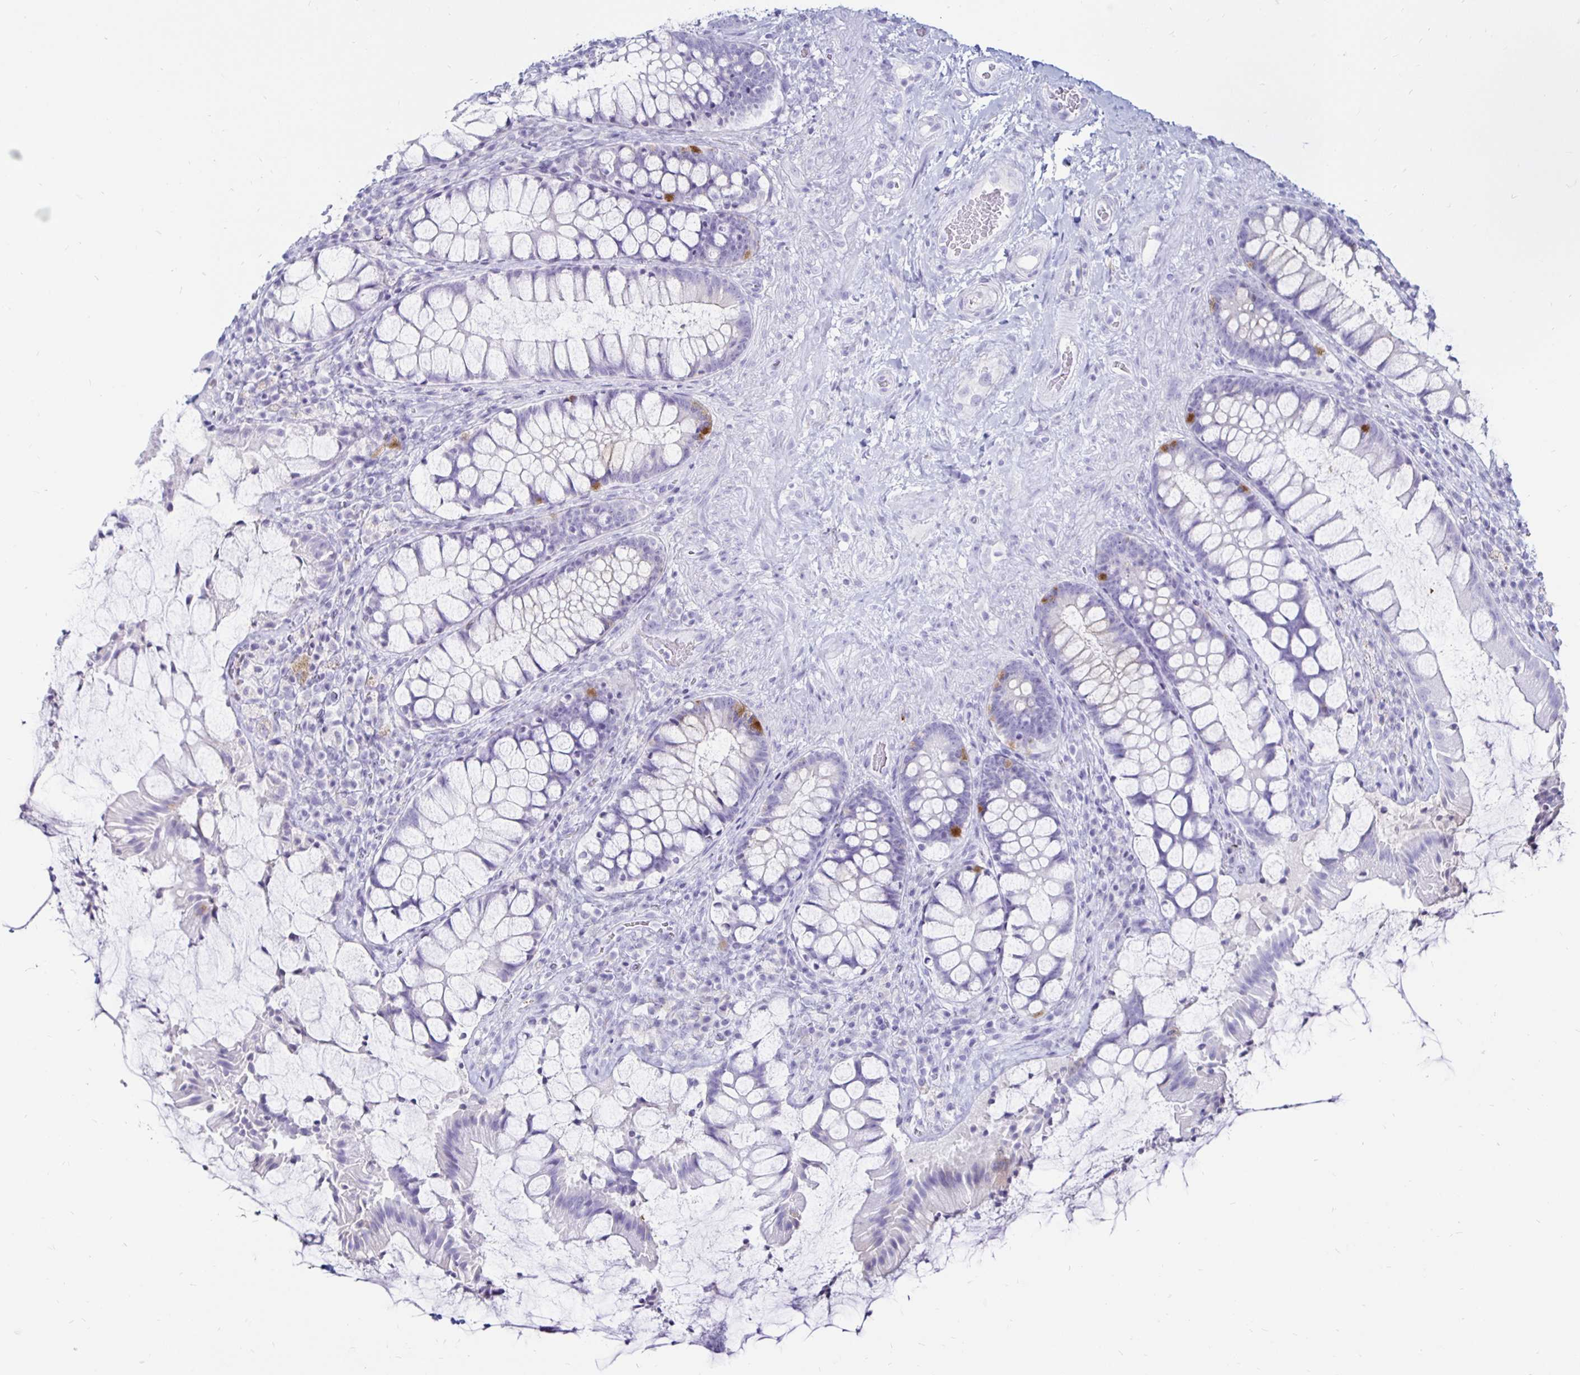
{"staining": {"intensity": "moderate", "quantity": "<25%", "location": "cytoplasmic/membranous"}, "tissue": "rectum", "cell_type": "Glandular cells", "image_type": "normal", "snomed": [{"axis": "morphology", "description": "Normal tissue, NOS"}, {"axis": "topography", "description": "Rectum"}], "caption": "Rectum stained with DAB (3,3'-diaminobenzidine) immunohistochemistry (IHC) shows low levels of moderate cytoplasmic/membranous staining in about <25% of glandular cells.", "gene": "TIMP1", "patient": {"sex": "female", "age": 58}}